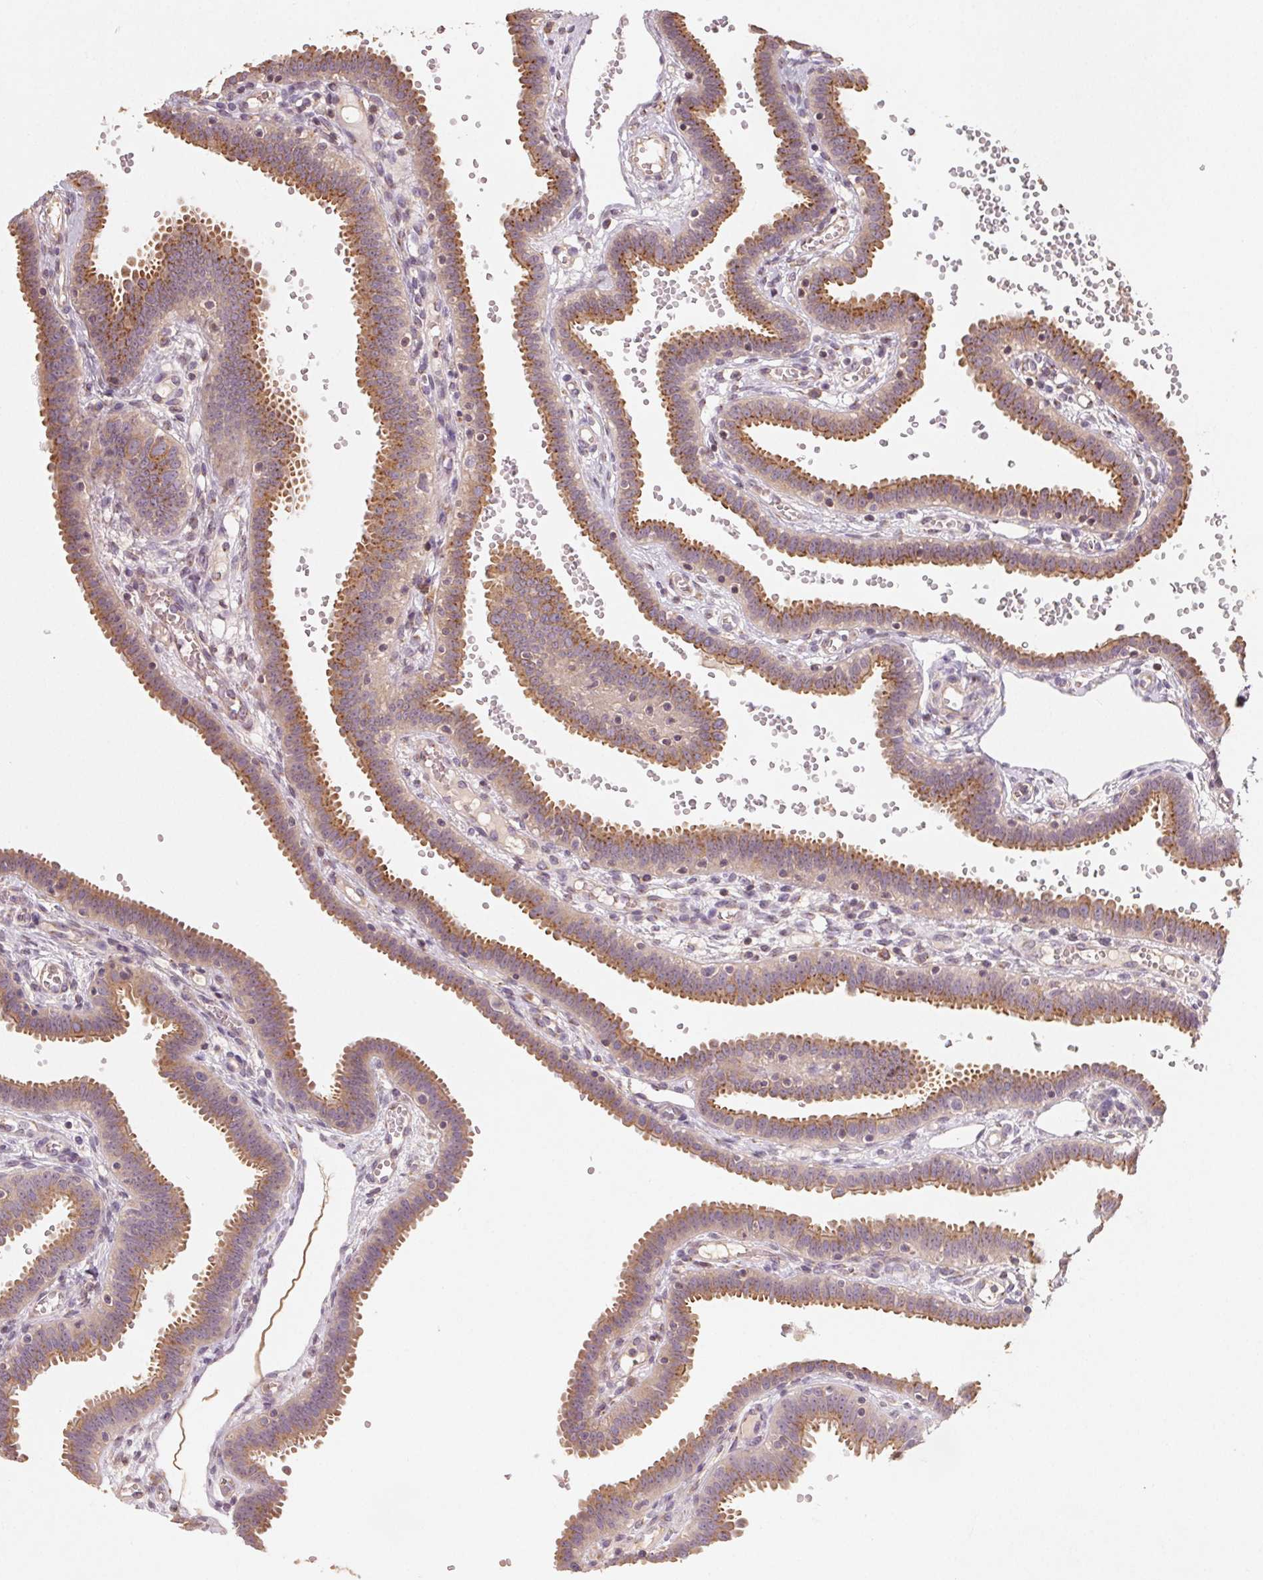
{"staining": {"intensity": "moderate", "quantity": ">75%", "location": "cytoplasmic/membranous"}, "tissue": "fallopian tube", "cell_type": "Glandular cells", "image_type": "normal", "snomed": [{"axis": "morphology", "description": "Normal tissue, NOS"}, {"axis": "topography", "description": "Fallopian tube"}], "caption": "The micrograph shows immunohistochemical staining of benign fallopian tube. There is moderate cytoplasmic/membranous positivity is identified in approximately >75% of glandular cells. (Stains: DAB (3,3'-diaminobenzidine) in brown, nuclei in blue, Microscopy: brightfield microscopy at high magnification).", "gene": "AP1S1", "patient": {"sex": "female", "age": 37}}